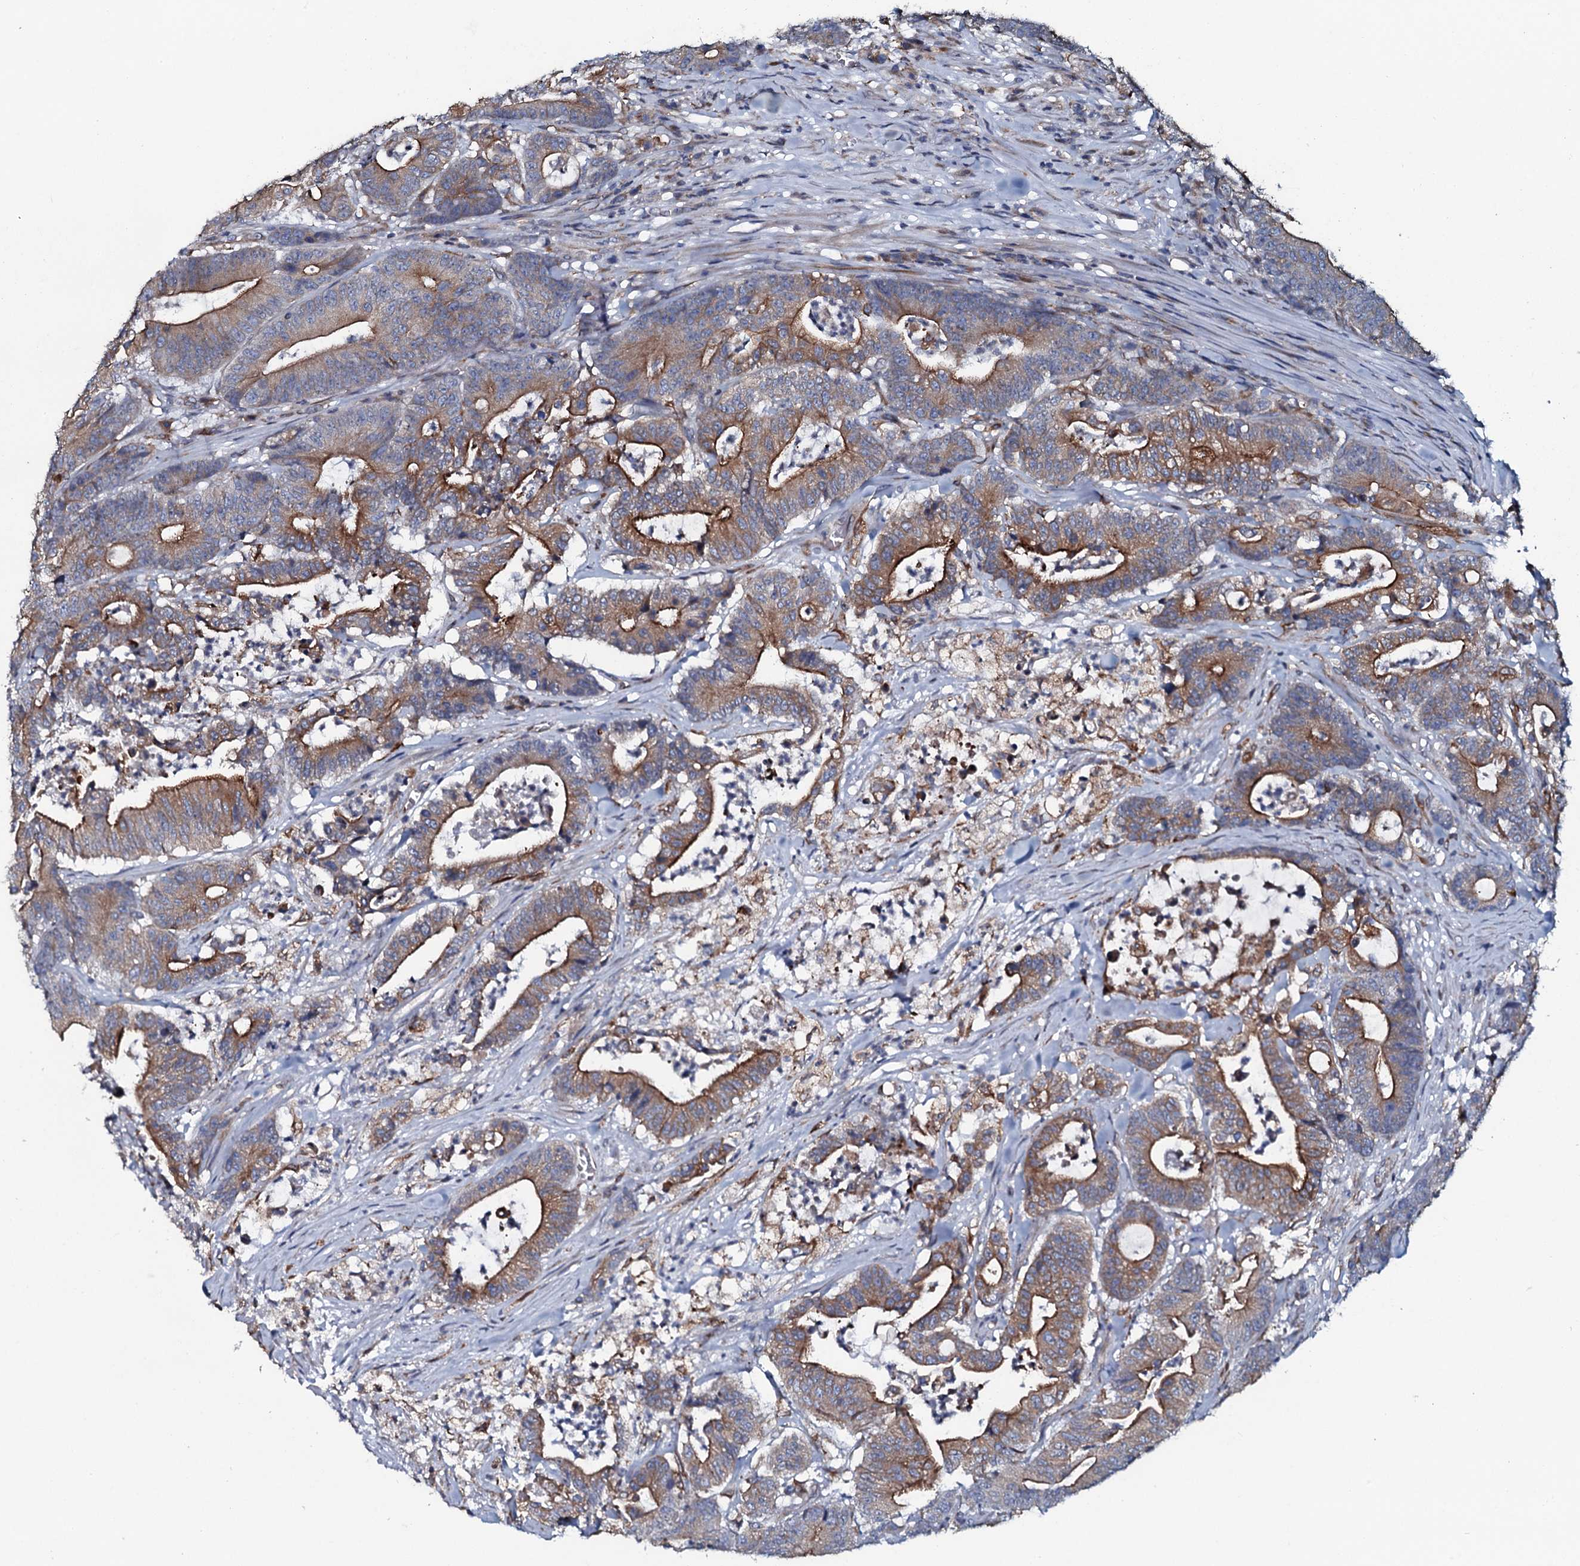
{"staining": {"intensity": "moderate", "quantity": ">75%", "location": "cytoplasmic/membranous"}, "tissue": "colorectal cancer", "cell_type": "Tumor cells", "image_type": "cancer", "snomed": [{"axis": "morphology", "description": "Adenocarcinoma, NOS"}, {"axis": "topography", "description": "Colon"}], "caption": "This is an image of immunohistochemistry staining of colorectal adenocarcinoma, which shows moderate expression in the cytoplasmic/membranous of tumor cells.", "gene": "TMEM151A", "patient": {"sex": "female", "age": 84}}